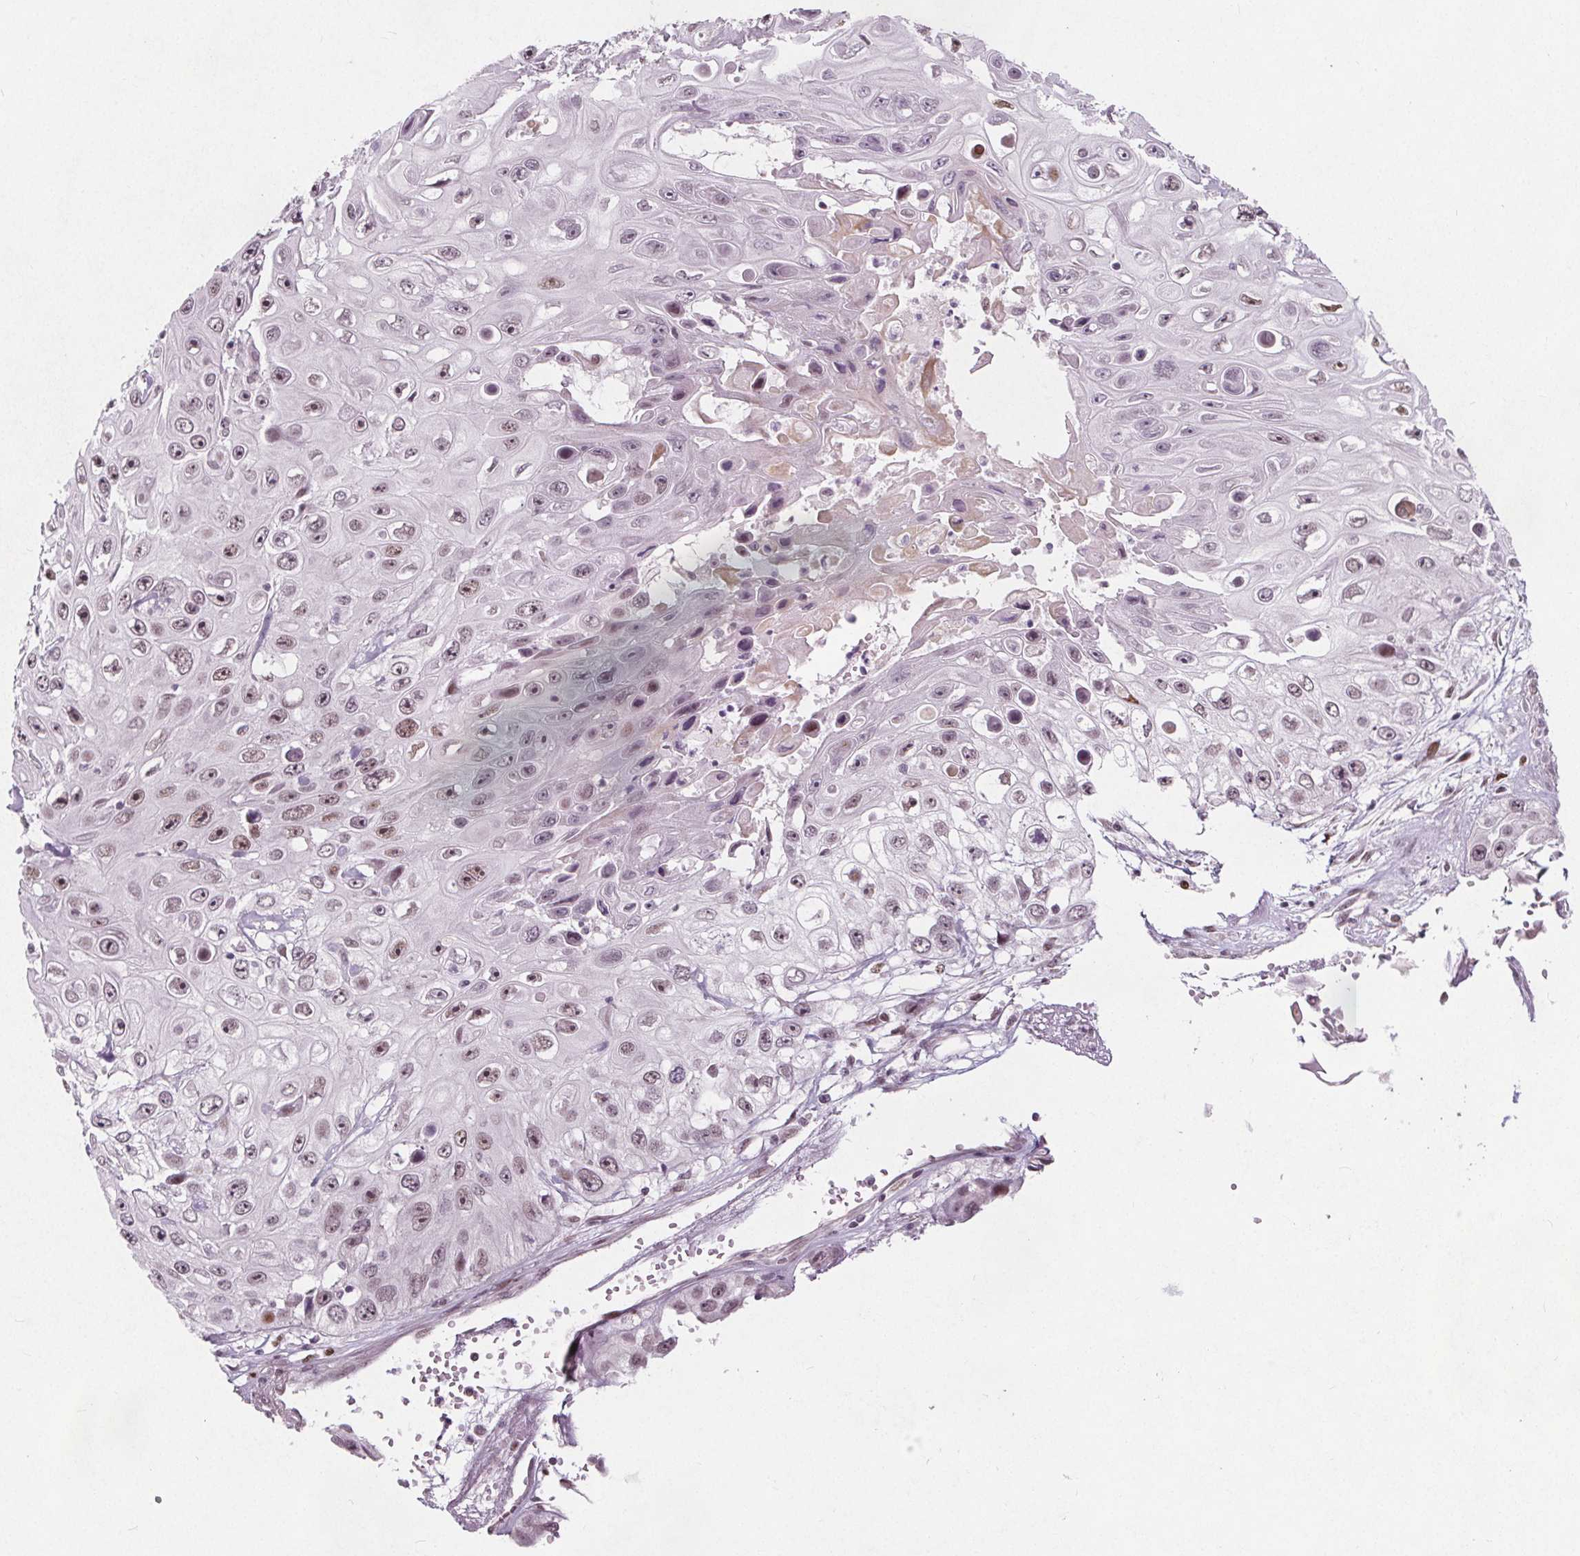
{"staining": {"intensity": "moderate", "quantity": ">75%", "location": "nuclear"}, "tissue": "skin cancer", "cell_type": "Tumor cells", "image_type": "cancer", "snomed": [{"axis": "morphology", "description": "Squamous cell carcinoma, NOS"}, {"axis": "topography", "description": "Skin"}], "caption": "IHC staining of skin squamous cell carcinoma, which reveals medium levels of moderate nuclear staining in approximately >75% of tumor cells indicating moderate nuclear protein staining. The staining was performed using DAB (3,3'-diaminobenzidine) (brown) for protein detection and nuclei were counterstained in hematoxylin (blue).", "gene": "TAF6L", "patient": {"sex": "male", "age": 82}}